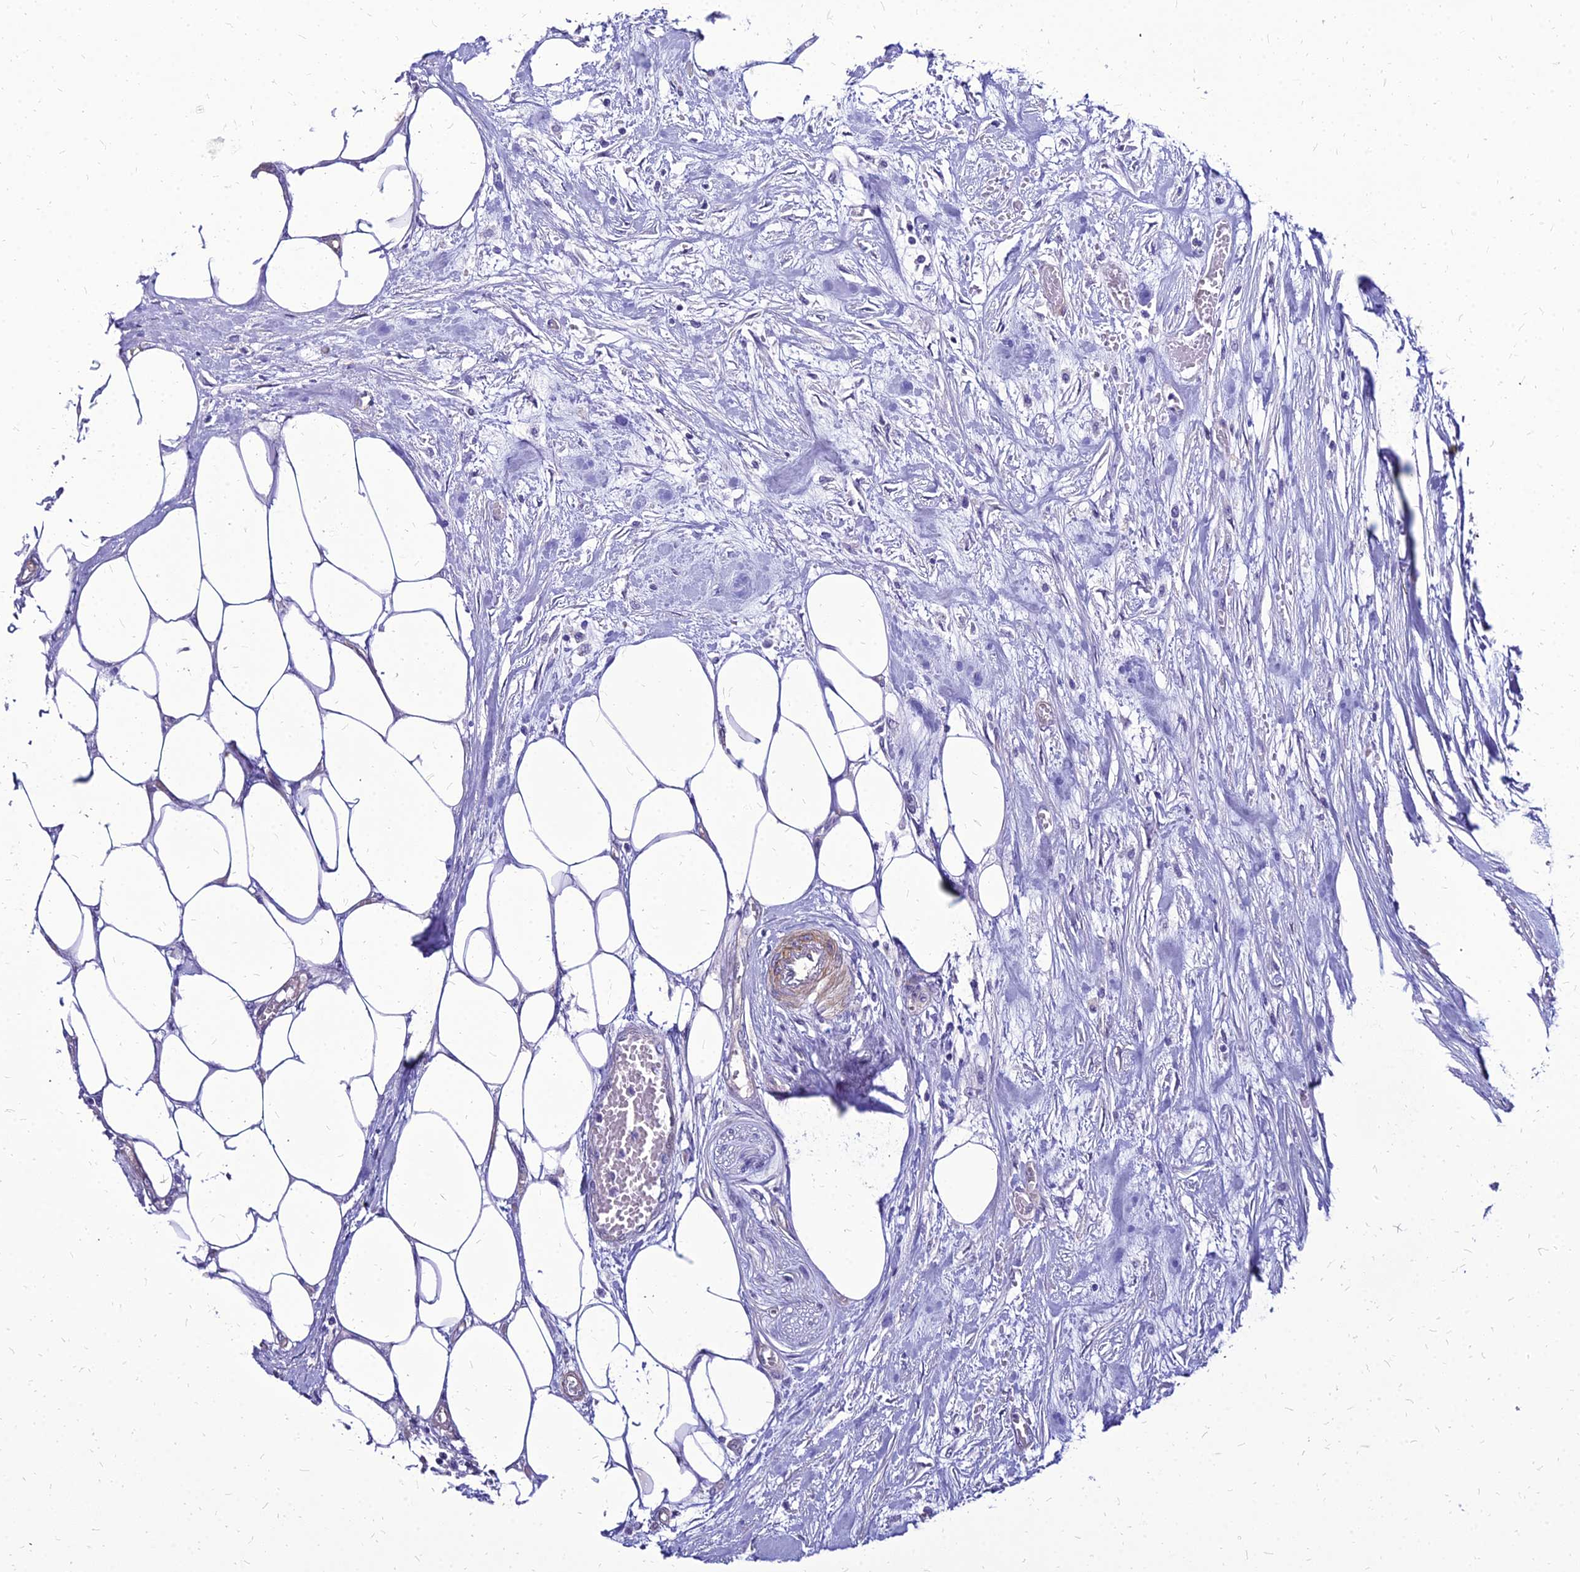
{"staining": {"intensity": "negative", "quantity": "none", "location": "none"}, "tissue": "urothelial cancer", "cell_type": "Tumor cells", "image_type": "cancer", "snomed": [{"axis": "morphology", "description": "Urothelial carcinoma, High grade"}, {"axis": "topography", "description": "Urinary bladder"}], "caption": "This is an IHC image of human urothelial carcinoma (high-grade). There is no staining in tumor cells.", "gene": "YEATS2", "patient": {"sex": "male", "age": 64}}